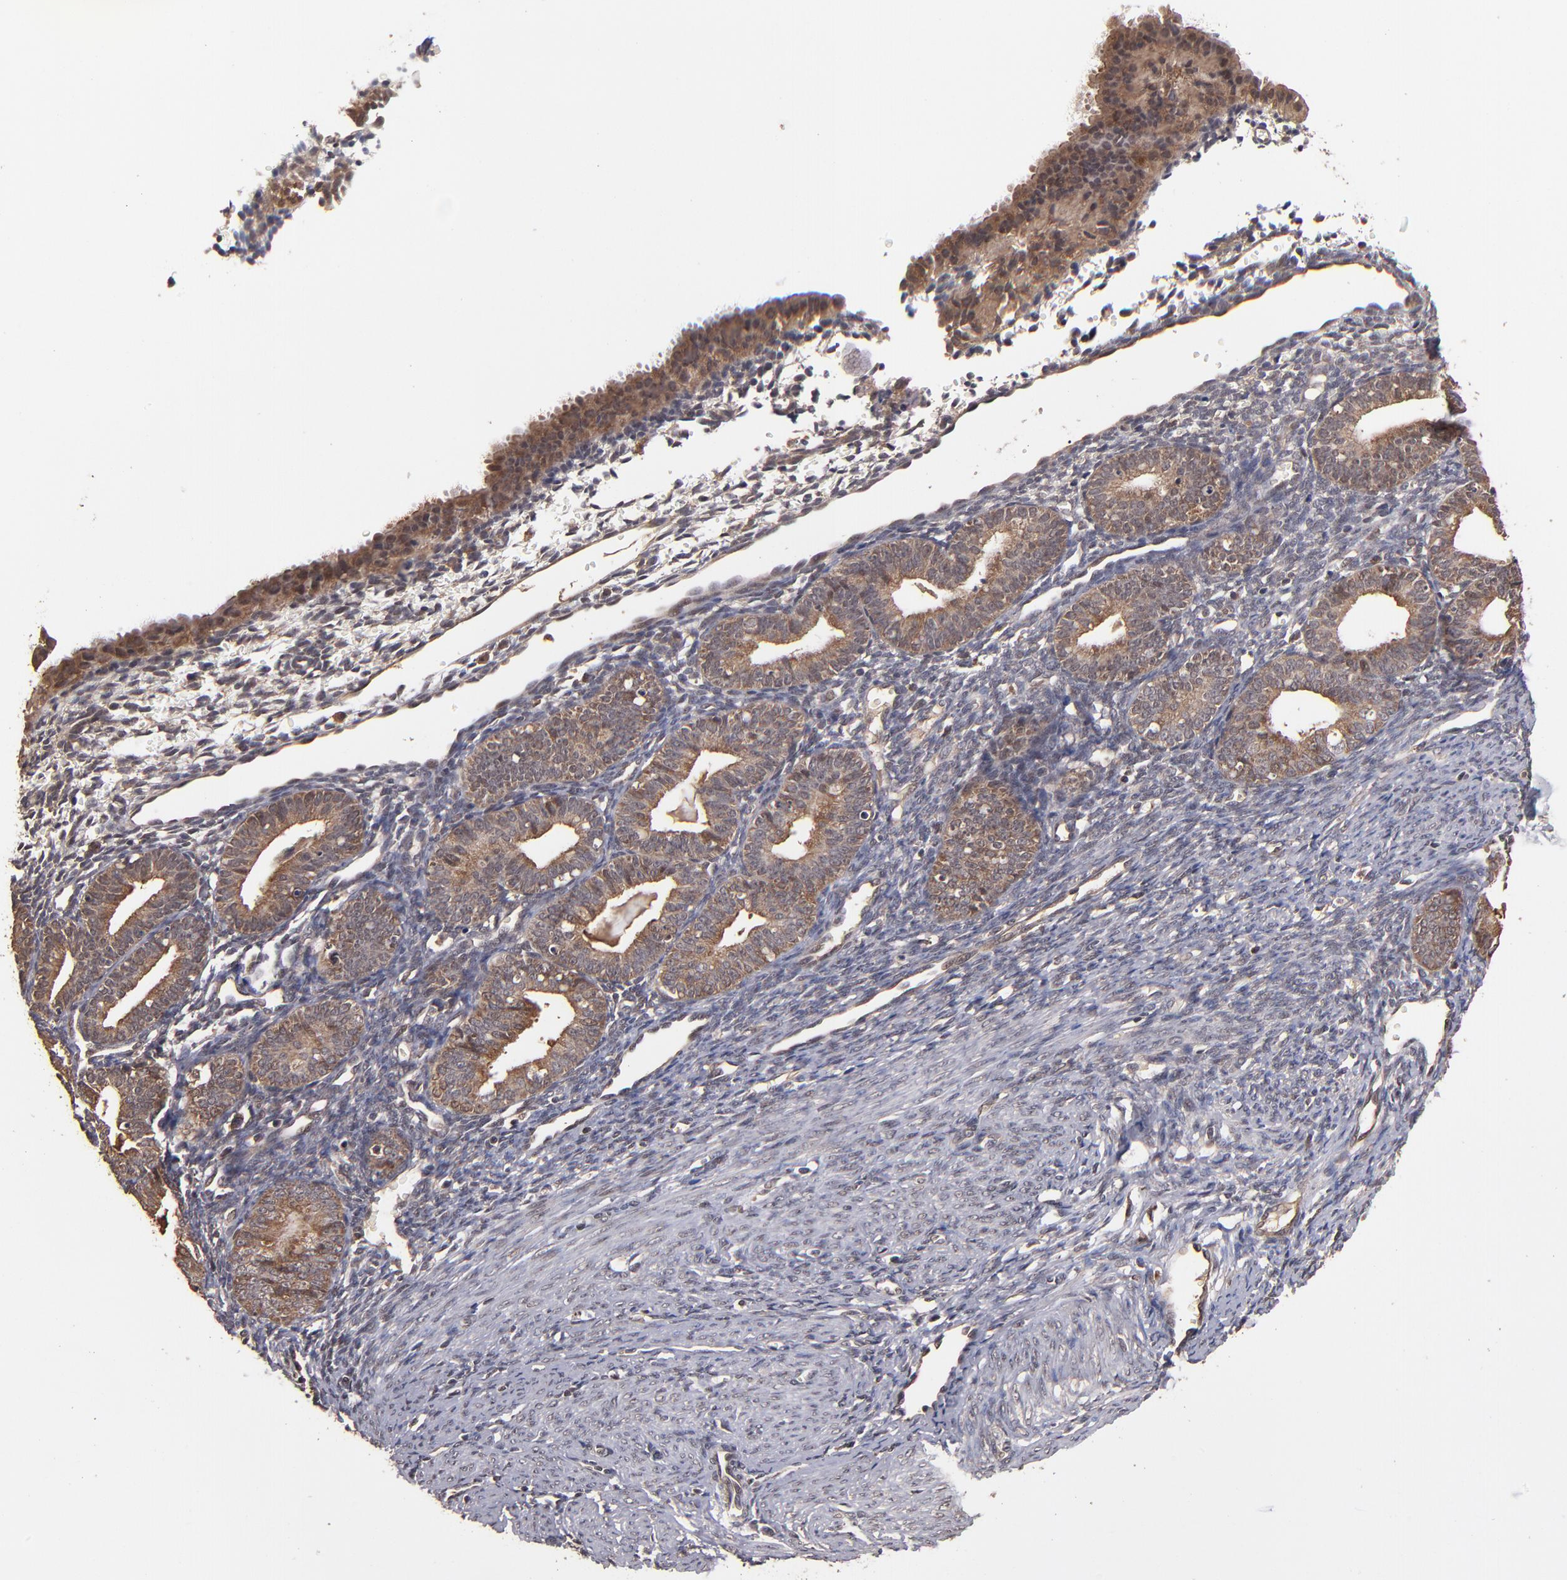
{"staining": {"intensity": "weak", "quantity": "<25%", "location": "cytoplasmic/membranous"}, "tissue": "endometrium", "cell_type": "Cells in endometrial stroma", "image_type": "normal", "snomed": [{"axis": "morphology", "description": "Normal tissue, NOS"}, {"axis": "topography", "description": "Endometrium"}], "caption": "The histopathology image demonstrates no staining of cells in endometrial stroma in benign endometrium.", "gene": "NFE2L2", "patient": {"sex": "female", "age": 61}}